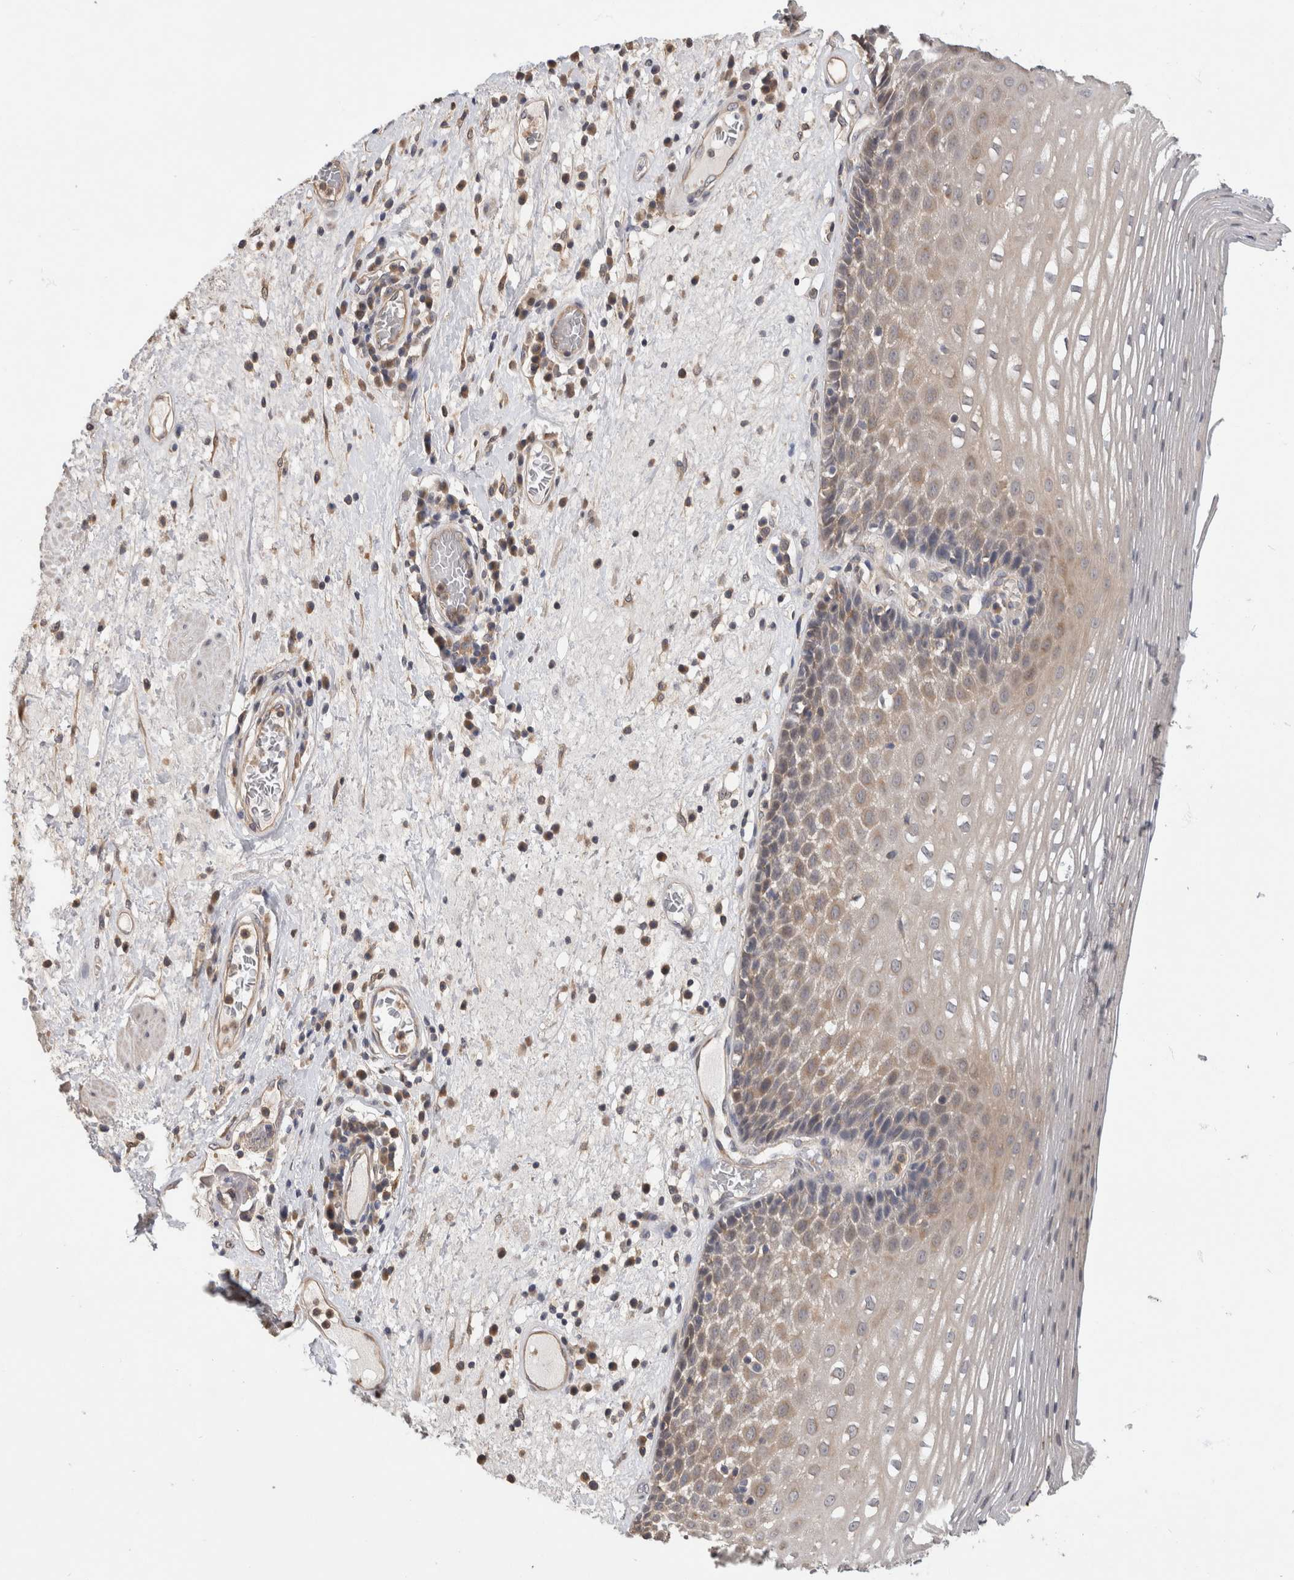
{"staining": {"intensity": "weak", "quantity": "25%-75%", "location": "cytoplasmic/membranous"}, "tissue": "esophagus", "cell_type": "Squamous epithelial cells", "image_type": "normal", "snomed": [{"axis": "morphology", "description": "Normal tissue, NOS"}, {"axis": "morphology", "description": "Adenocarcinoma, NOS"}, {"axis": "topography", "description": "Esophagus"}], "caption": "Esophagus stained with a brown dye reveals weak cytoplasmic/membranous positive staining in approximately 25%-75% of squamous epithelial cells.", "gene": "PGM1", "patient": {"sex": "male", "age": 62}}